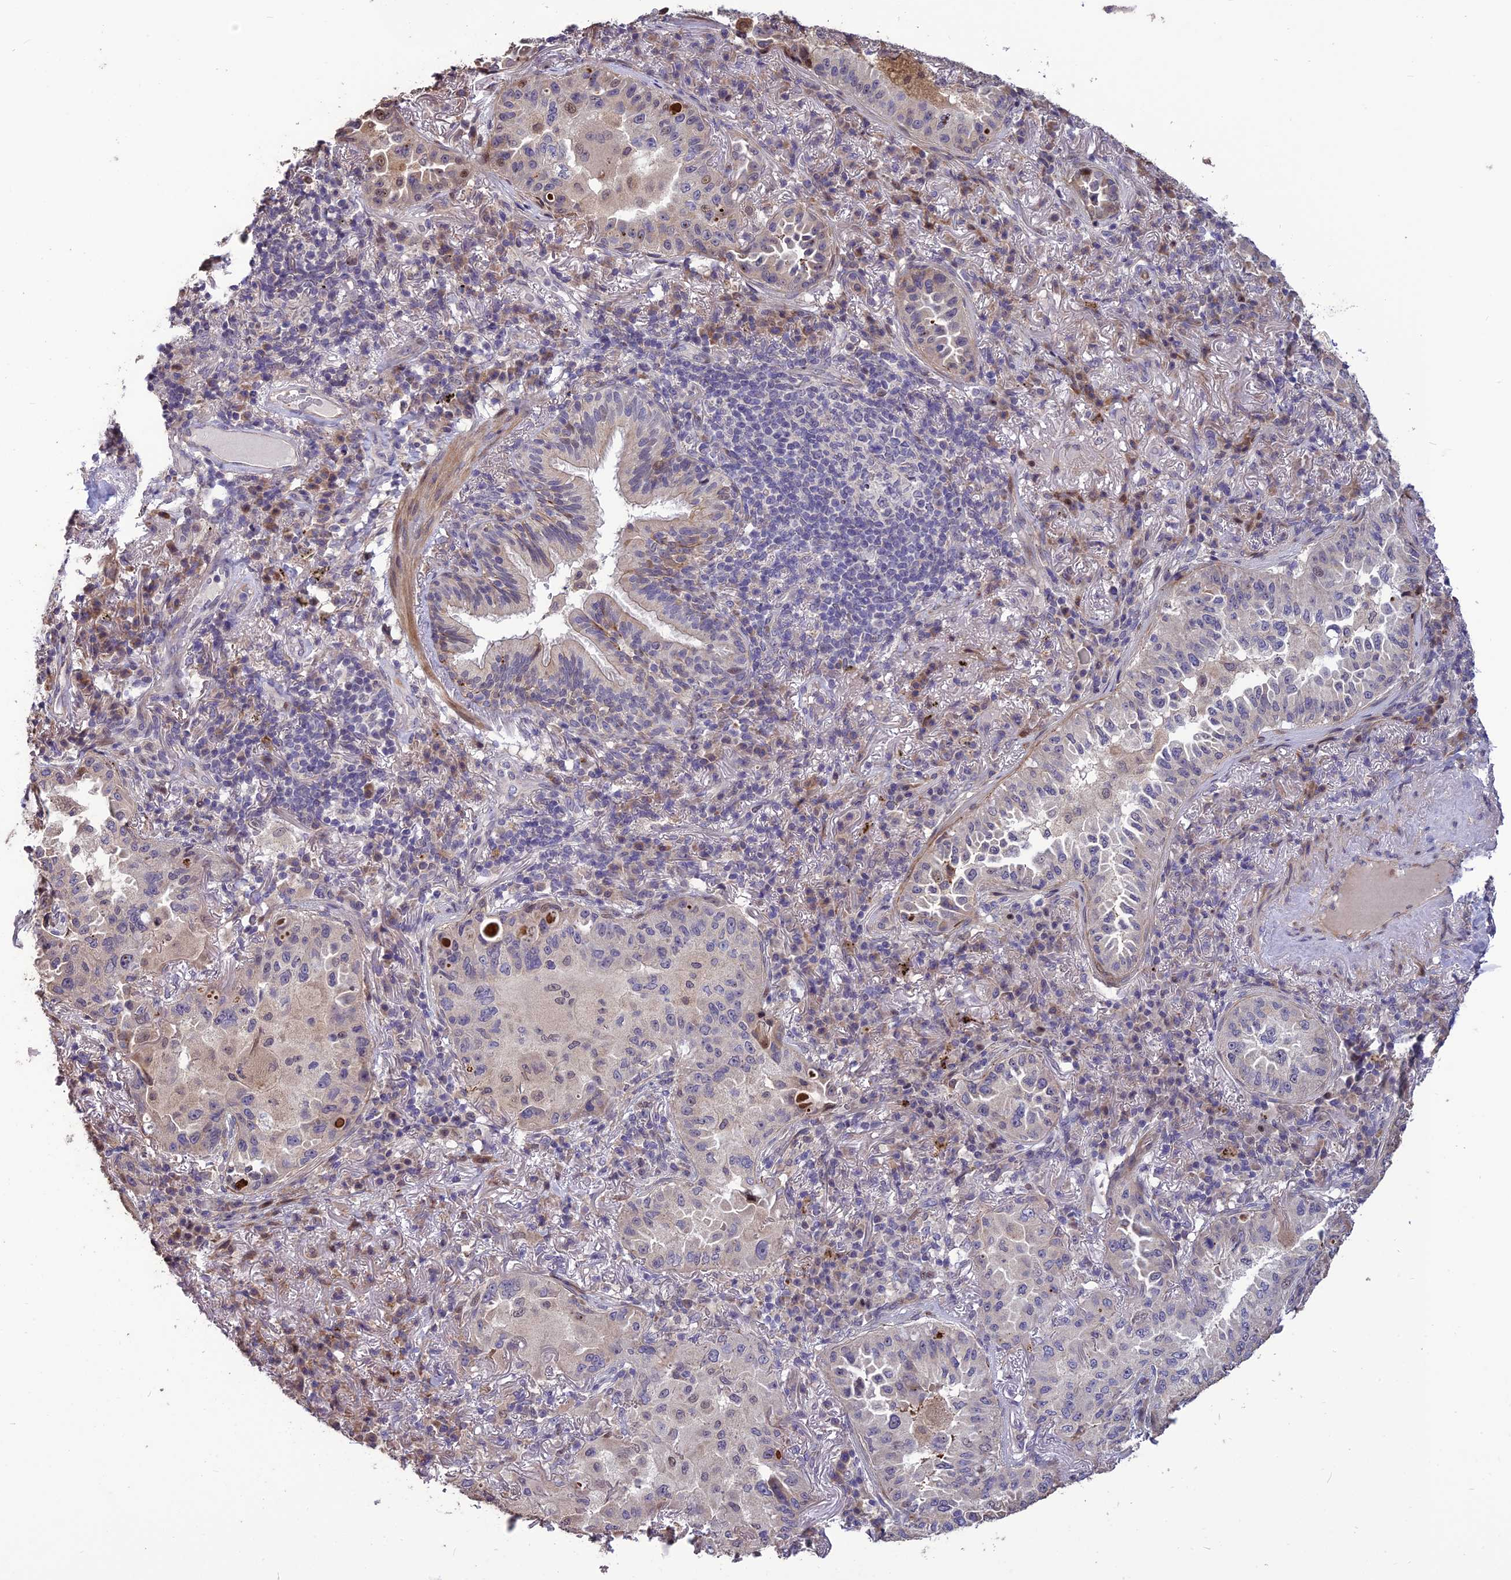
{"staining": {"intensity": "weak", "quantity": "<25%", "location": "nuclear"}, "tissue": "lung cancer", "cell_type": "Tumor cells", "image_type": "cancer", "snomed": [{"axis": "morphology", "description": "Adenocarcinoma, NOS"}, {"axis": "topography", "description": "Lung"}], "caption": "DAB (3,3'-diaminobenzidine) immunohistochemical staining of human lung adenocarcinoma reveals no significant staining in tumor cells.", "gene": "SPG21", "patient": {"sex": "female", "age": 69}}